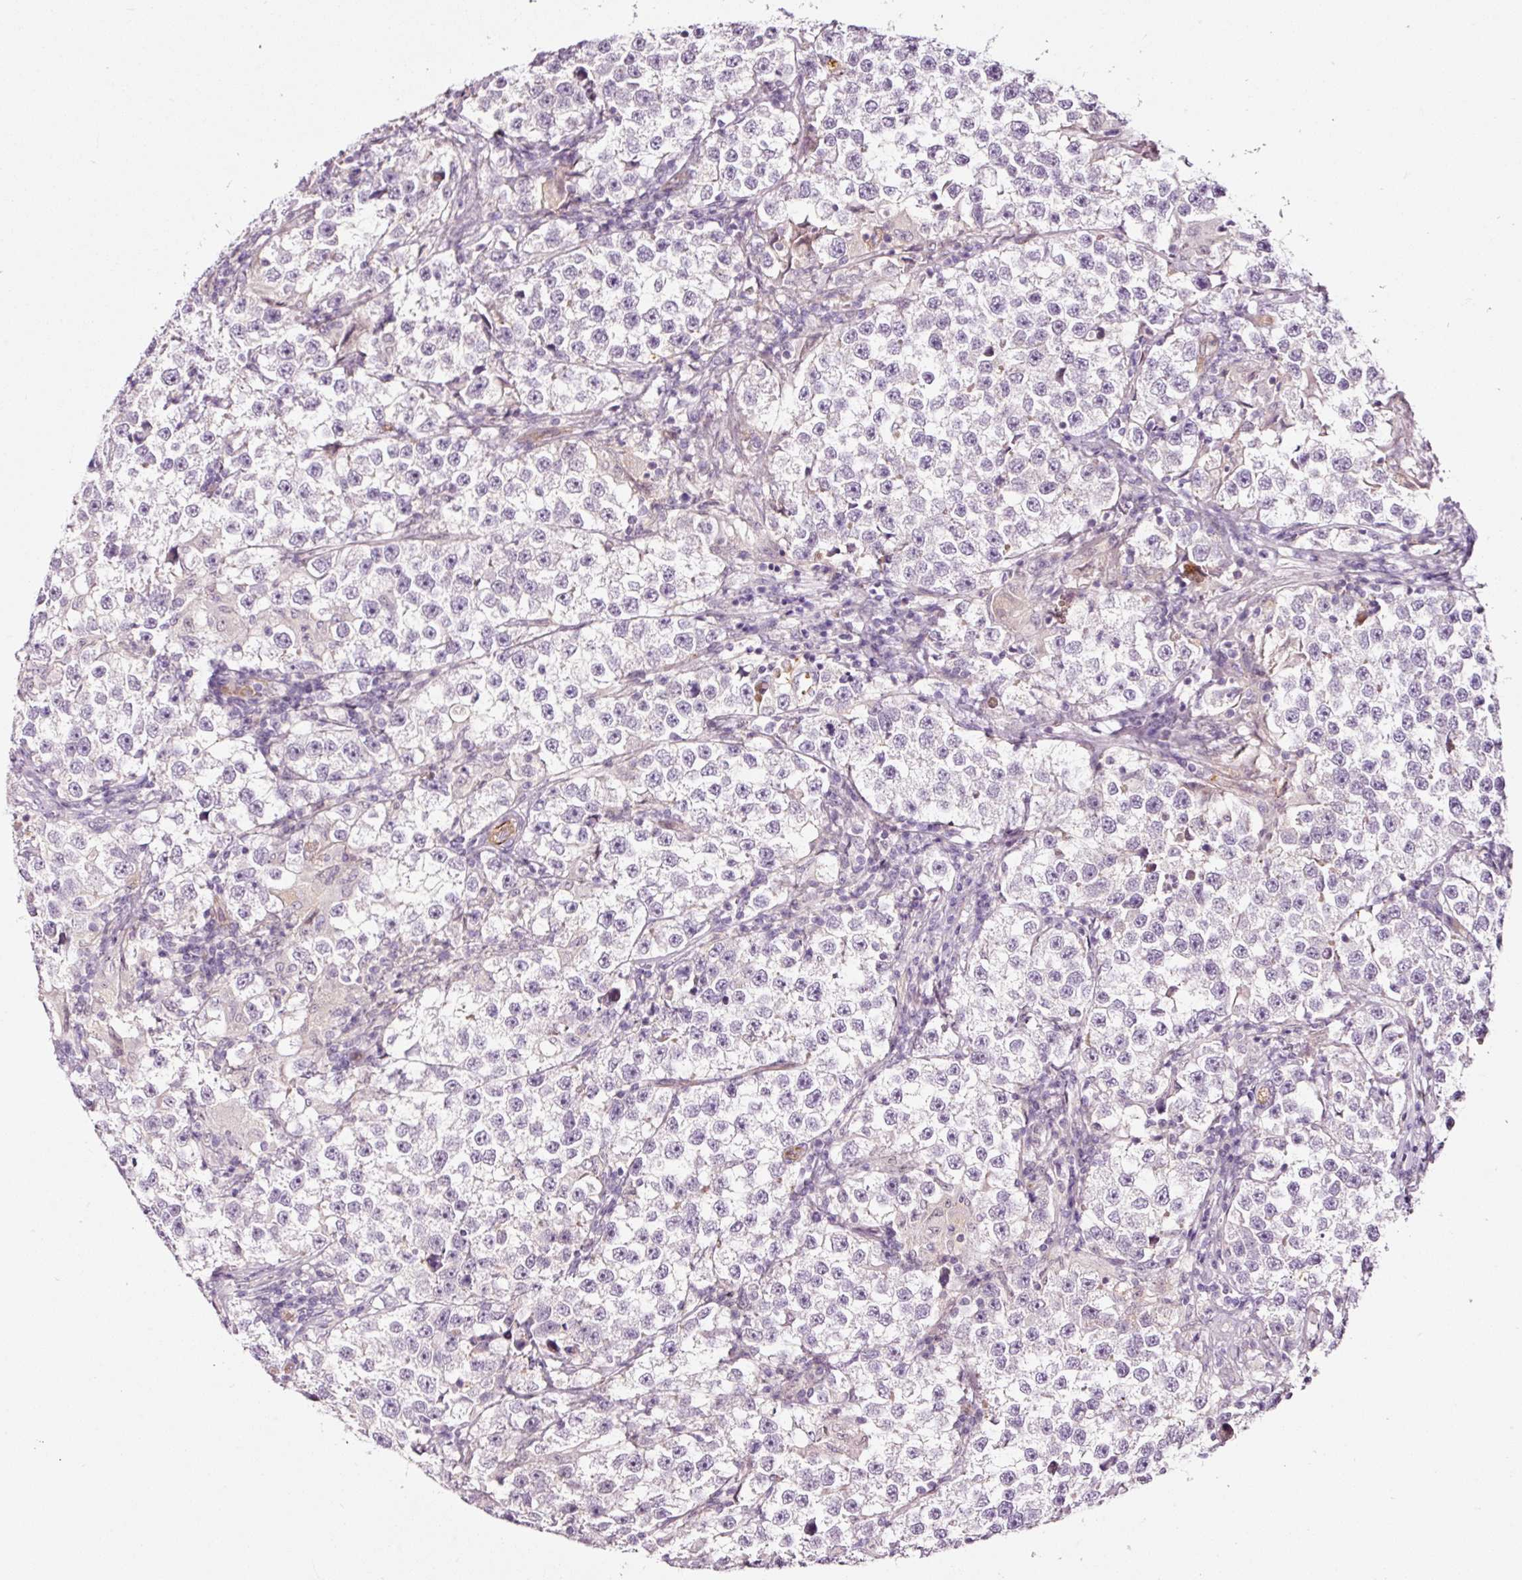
{"staining": {"intensity": "negative", "quantity": "none", "location": "none"}, "tissue": "testis cancer", "cell_type": "Tumor cells", "image_type": "cancer", "snomed": [{"axis": "morphology", "description": "Seminoma, NOS"}, {"axis": "topography", "description": "Testis"}], "caption": "A histopathology image of human seminoma (testis) is negative for staining in tumor cells. (DAB (3,3'-diaminobenzidine) immunohistochemistry visualized using brightfield microscopy, high magnification).", "gene": "ABCB4", "patient": {"sex": "male", "age": 46}}